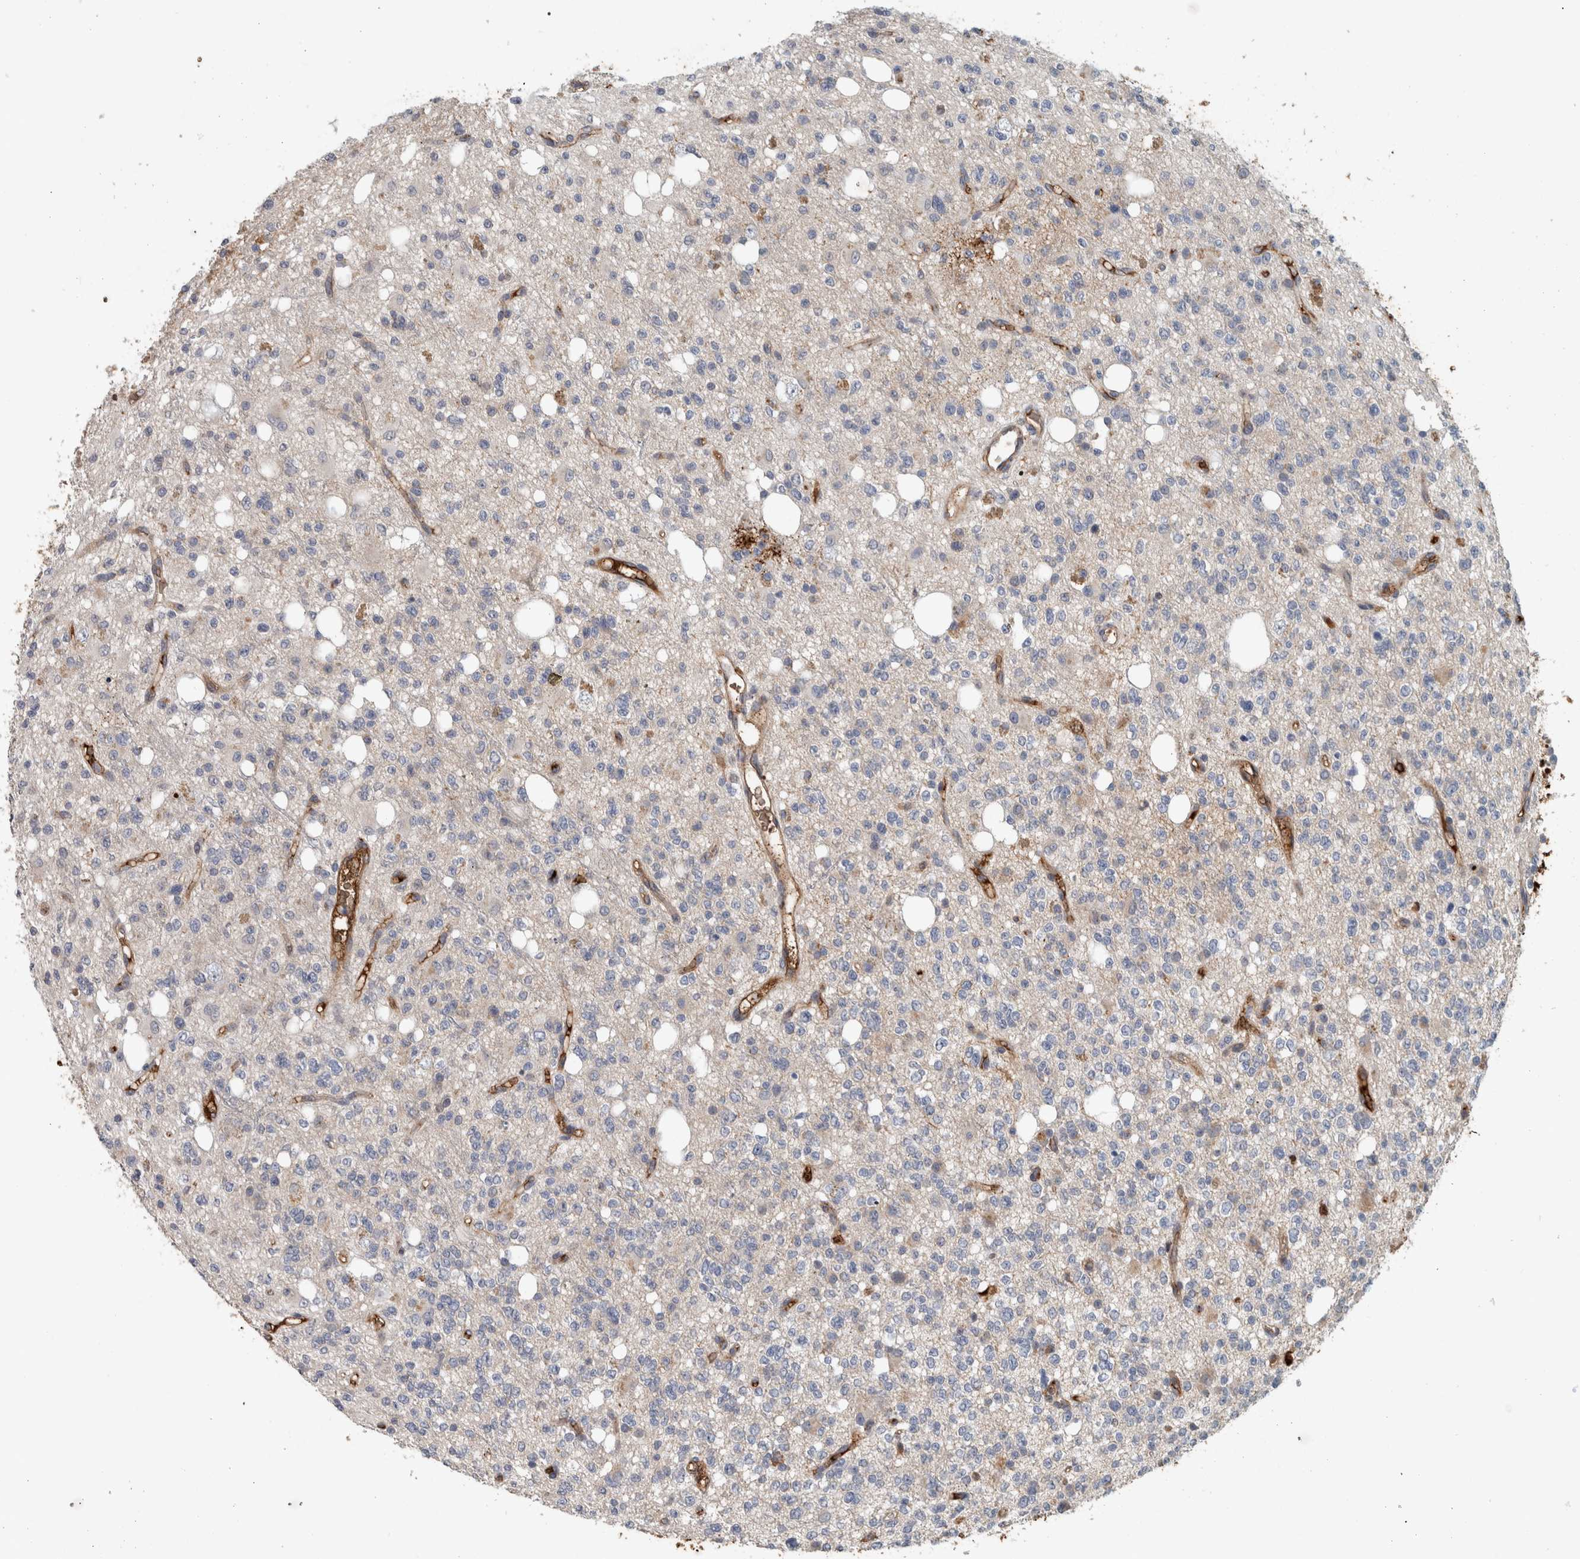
{"staining": {"intensity": "negative", "quantity": "none", "location": "none"}, "tissue": "glioma", "cell_type": "Tumor cells", "image_type": "cancer", "snomed": [{"axis": "morphology", "description": "Glioma, malignant, High grade"}, {"axis": "topography", "description": "Brain"}], "caption": "This is an IHC photomicrograph of glioma. There is no positivity in tumor cells.", "gene": "FN1", "patient": {"sex": "female", "age": 62}}